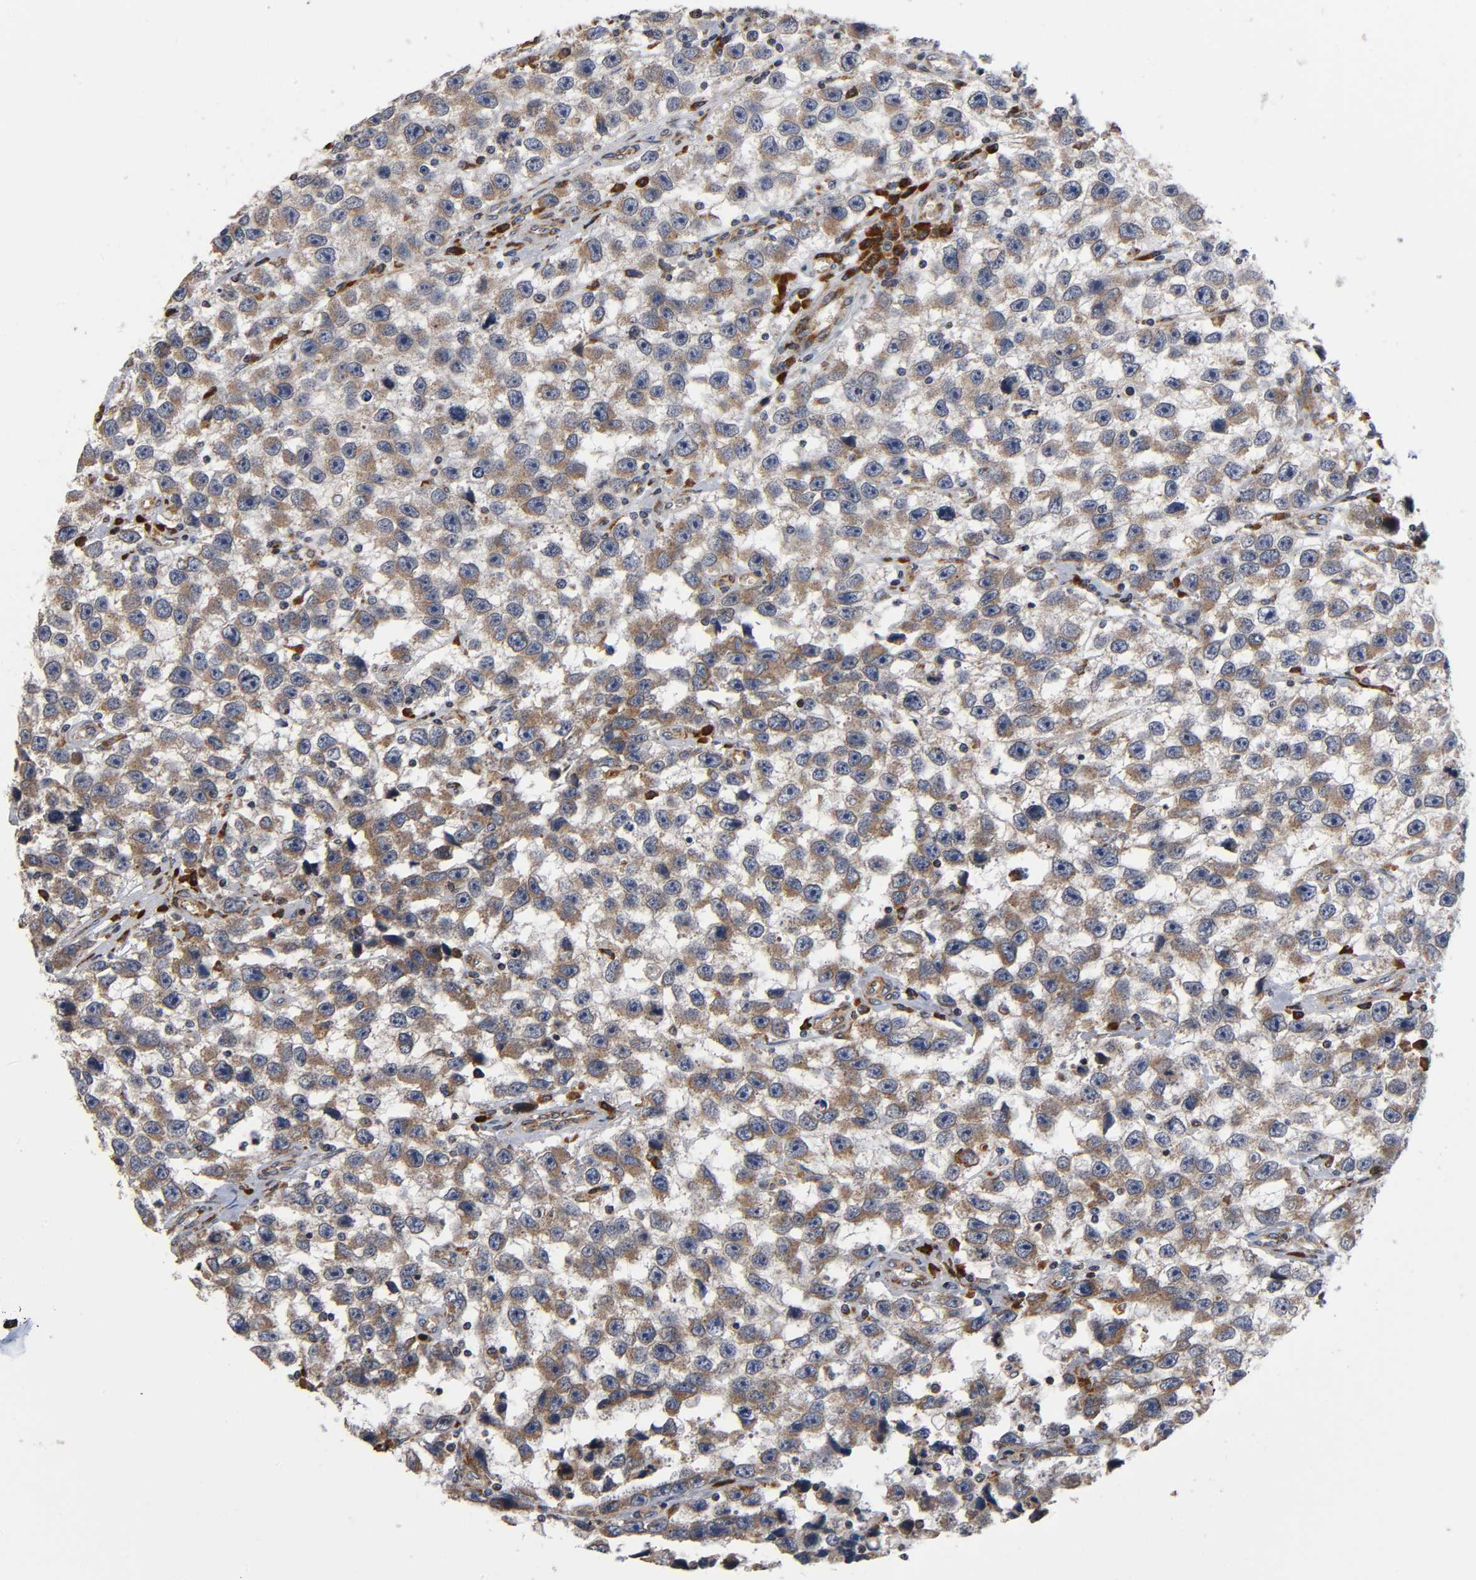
{"staining": {"intensity": "weak", "quantity": ">75%", "location": "cytoplasmic/membranous"}, "tissue": "testis cancer", "cell_type": "Tumor cells", "image_type": "cancer", "snomed": [{"axis": "morphology", "description": "Seminoma, NOS"}, {"axis": "topography", "description": "Testis"}], "caption": "A micrograph showing weak cytoplasmic/membranous staining in approximately >75% of tumor cells in testis cancer, as visualized by brown immunohistochemical staining.", "gene": "MAP3K1", "patient": {"sex": "male", "age": 33}}